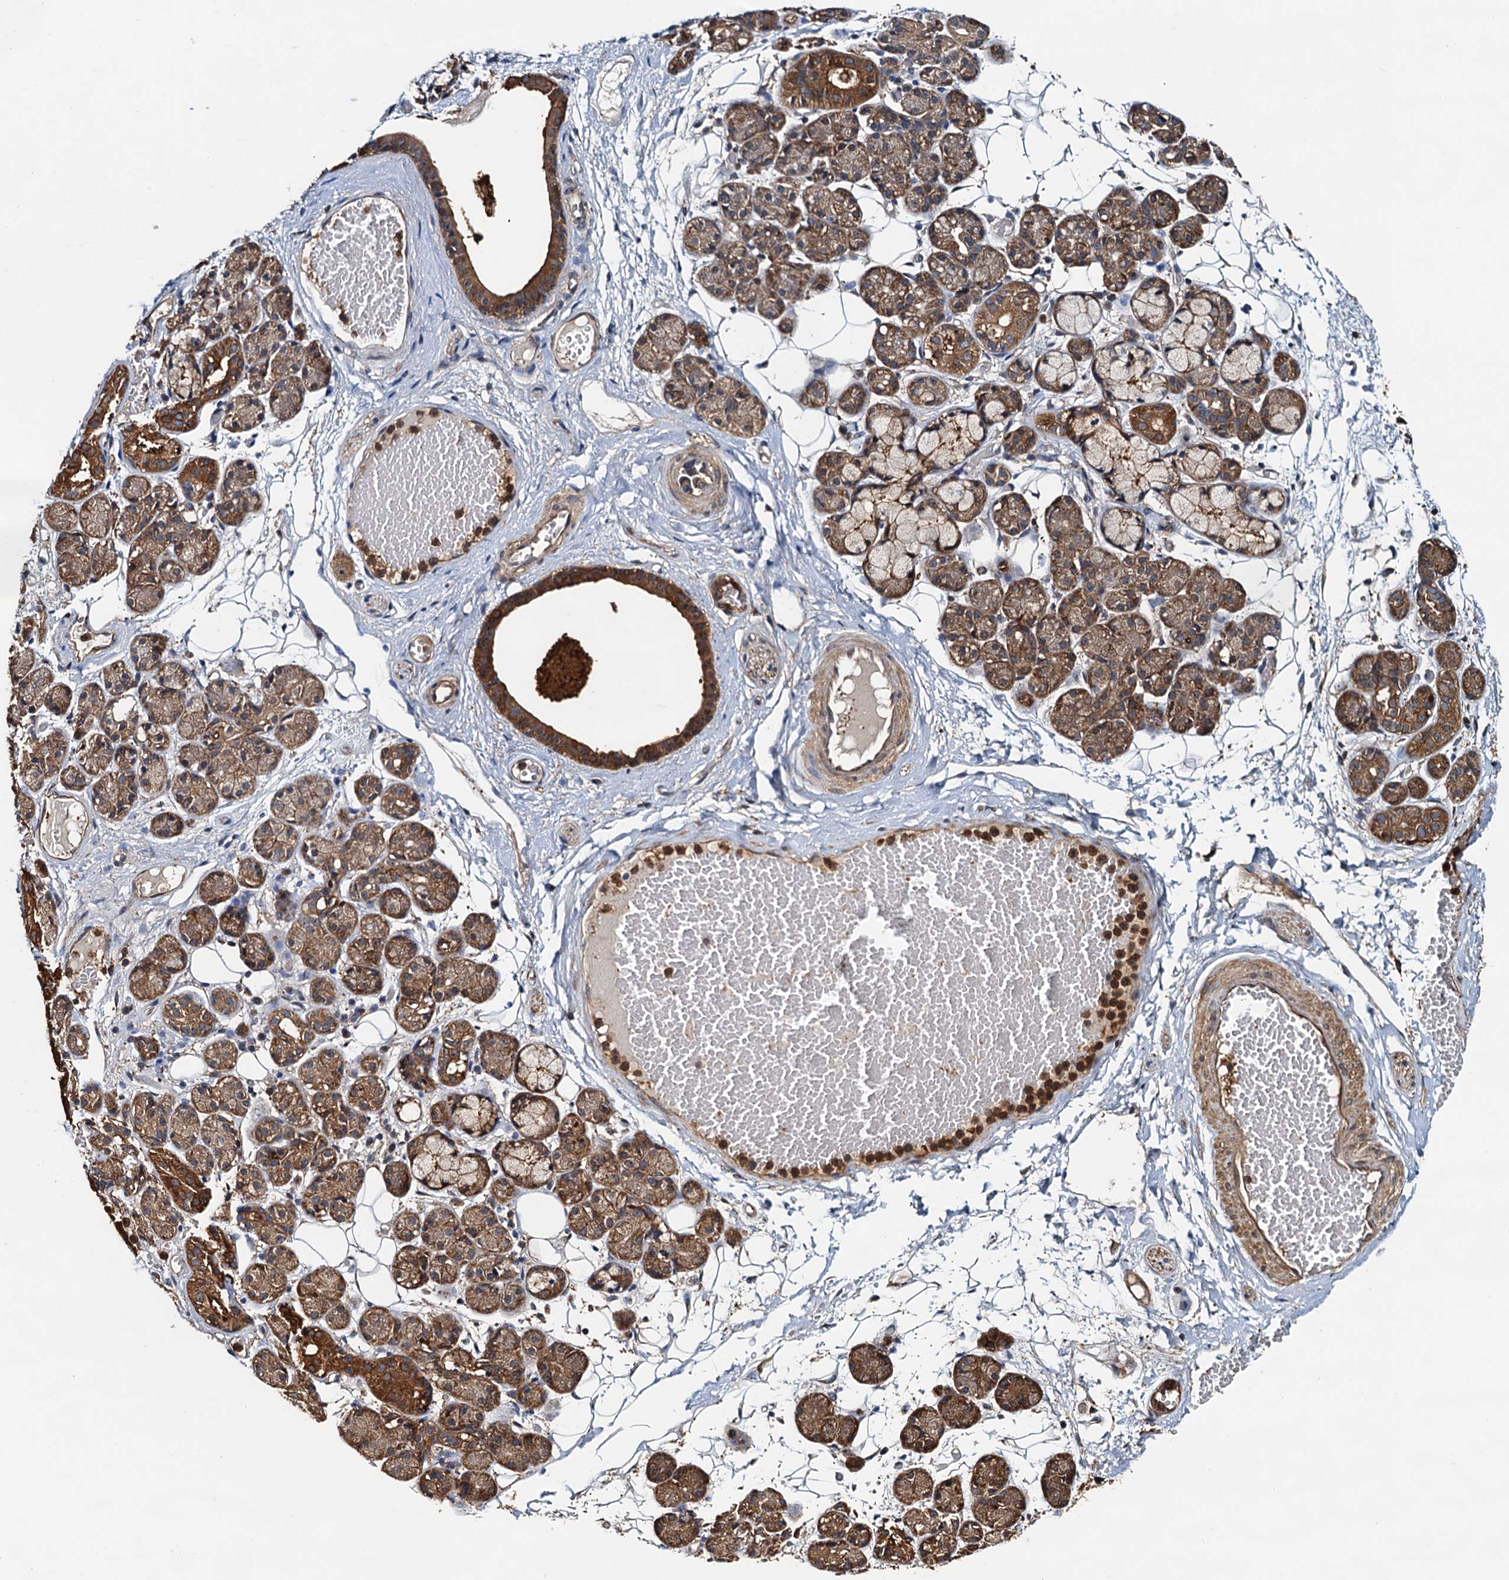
{"staining": {"intensity": "strong", "quantity": "25%-75%", "location": "cytoplasmic/membranous"}, "tissue": "salivary gland", "cell_type": "Glandular cells", "image_type": "normal", "snomed": [{"axis": "morphology", "description": "Normal tissue, NOS"}, {"axis": "topography", "description": "Salivary gland"}], "caption": "A photomicrograph showing strong cytoplasmic/membranous positivity in approximately 25%-75% of glandular cells in normal salivary gland, as visualized by brown immunohistochemical staining.", "gene": "USP6NL", "patient": {"sex": "male", "age": 63}}